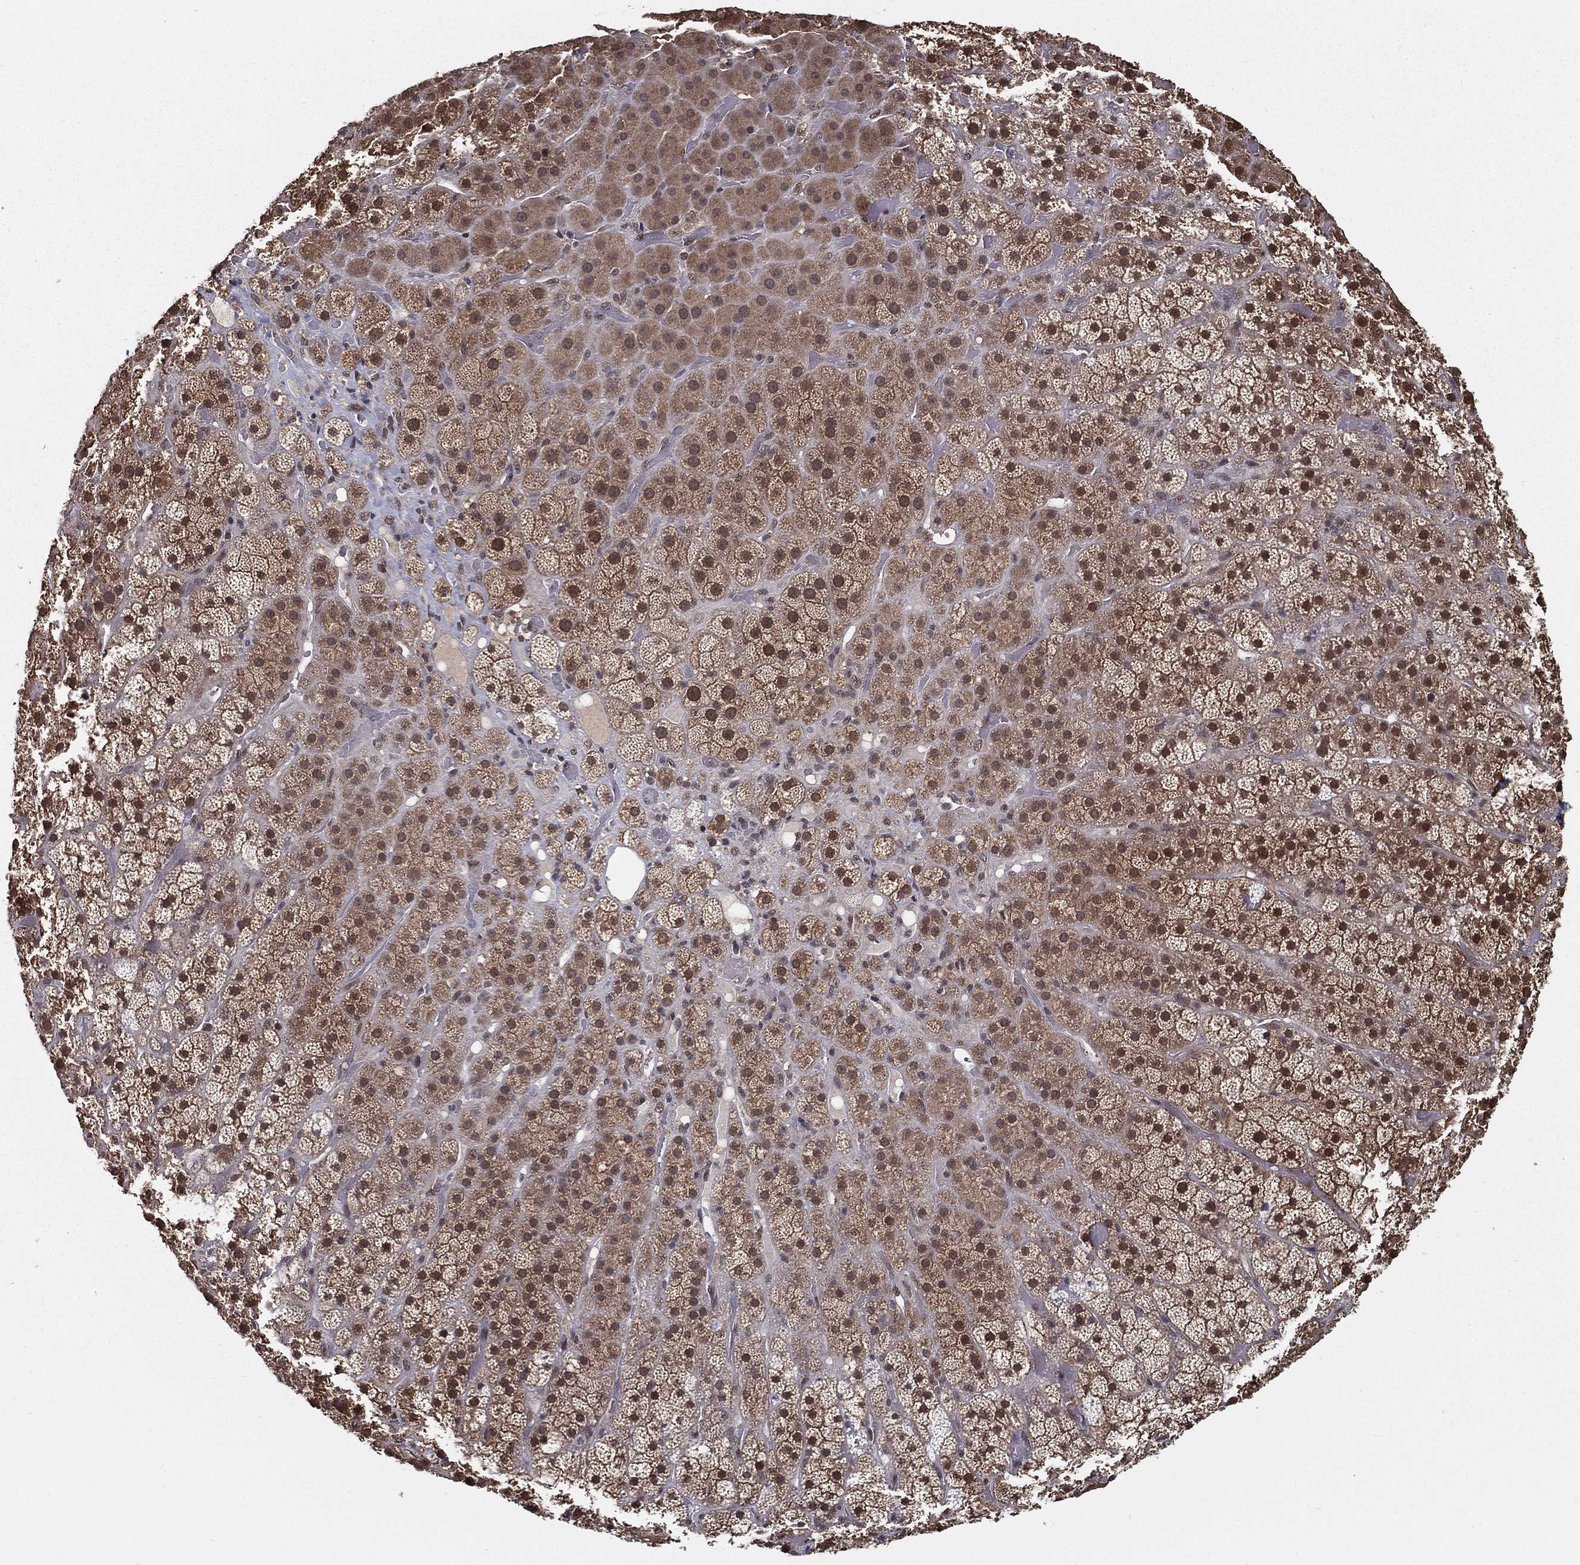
{"staining": {"intensity": "moderate", "quantity": ">75%", "location": "cytoplasmic/membranous,nuclear"}, "tissue": "adrenal gland", "cell_type": "Glandular cells", "image_type": "normal", "snomed": [{"axis": "morphology", "description": "Normal tissue, NOS"}, {"axis": "topography", "description": "Adrenal gland"}], "caption": "This is a micrograph of immunohistochemistry staining of normal adrenal gland, which shows moderate staining in the cytoplasmic/membranous,nuclear of glandular cells.", "gene": "CARM1", "patient": {"sex": "male", "age": 57}}